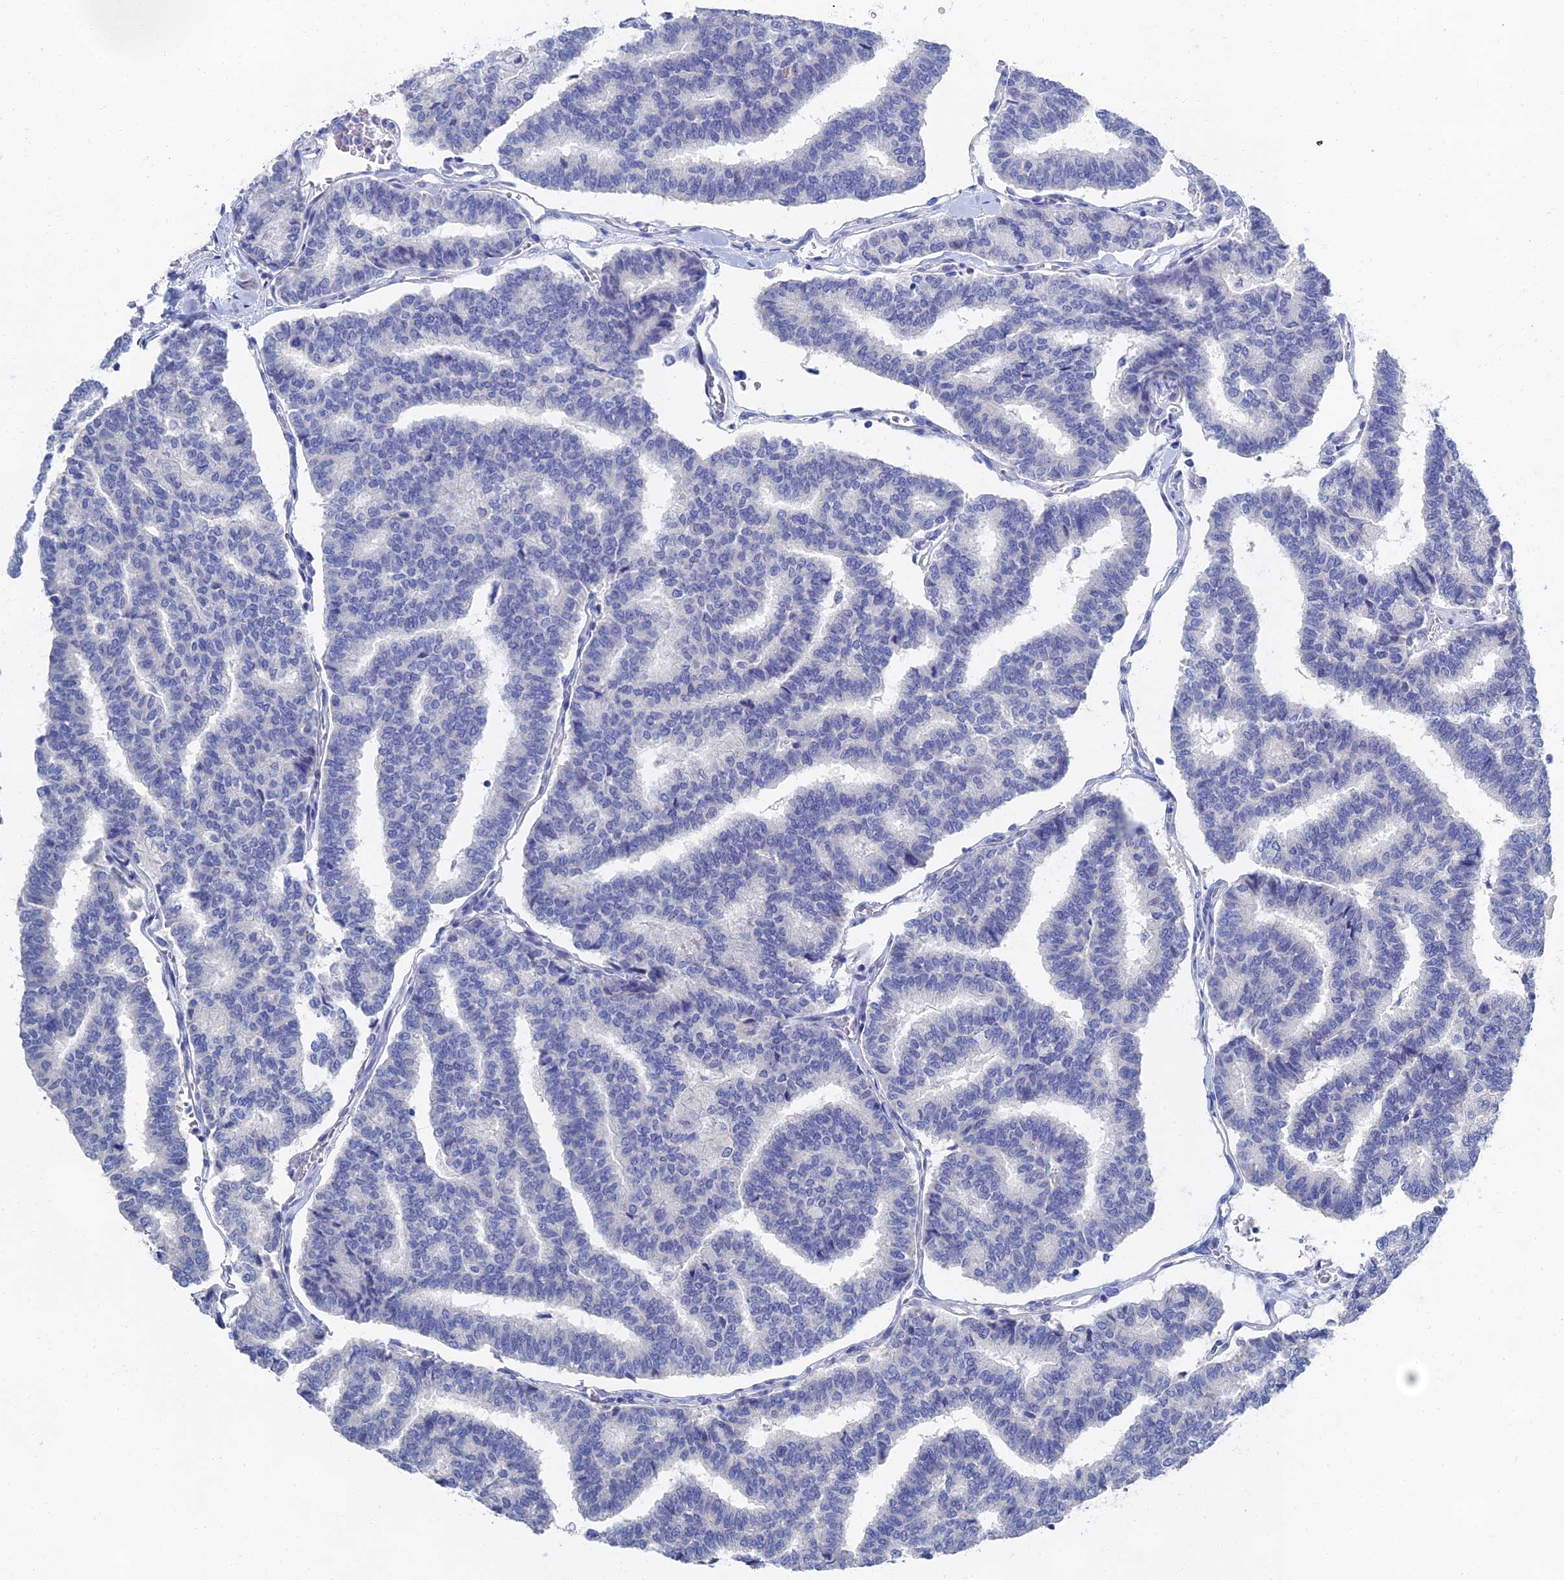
{"staining": {"intensity": "negative", "quantity": "none", "location": "none"}, "tissue": "thyroid cancer", "cell_type": "Tumor cells", "image_type": "cancer", "snomed": [{"axis": "morphology", "description": "Papillary adenocarcinoma, NOS"}, {"axis": "topography", "description": "Thyroid gland"}], "caption": "Immunohistochemistry image of neoplastic tissue: human thyroid cancer stained with DAB reveals no significant protein staining in tumor cells.", "gene": "GFAP", "patient": {"sex": "female", "age": 35}}